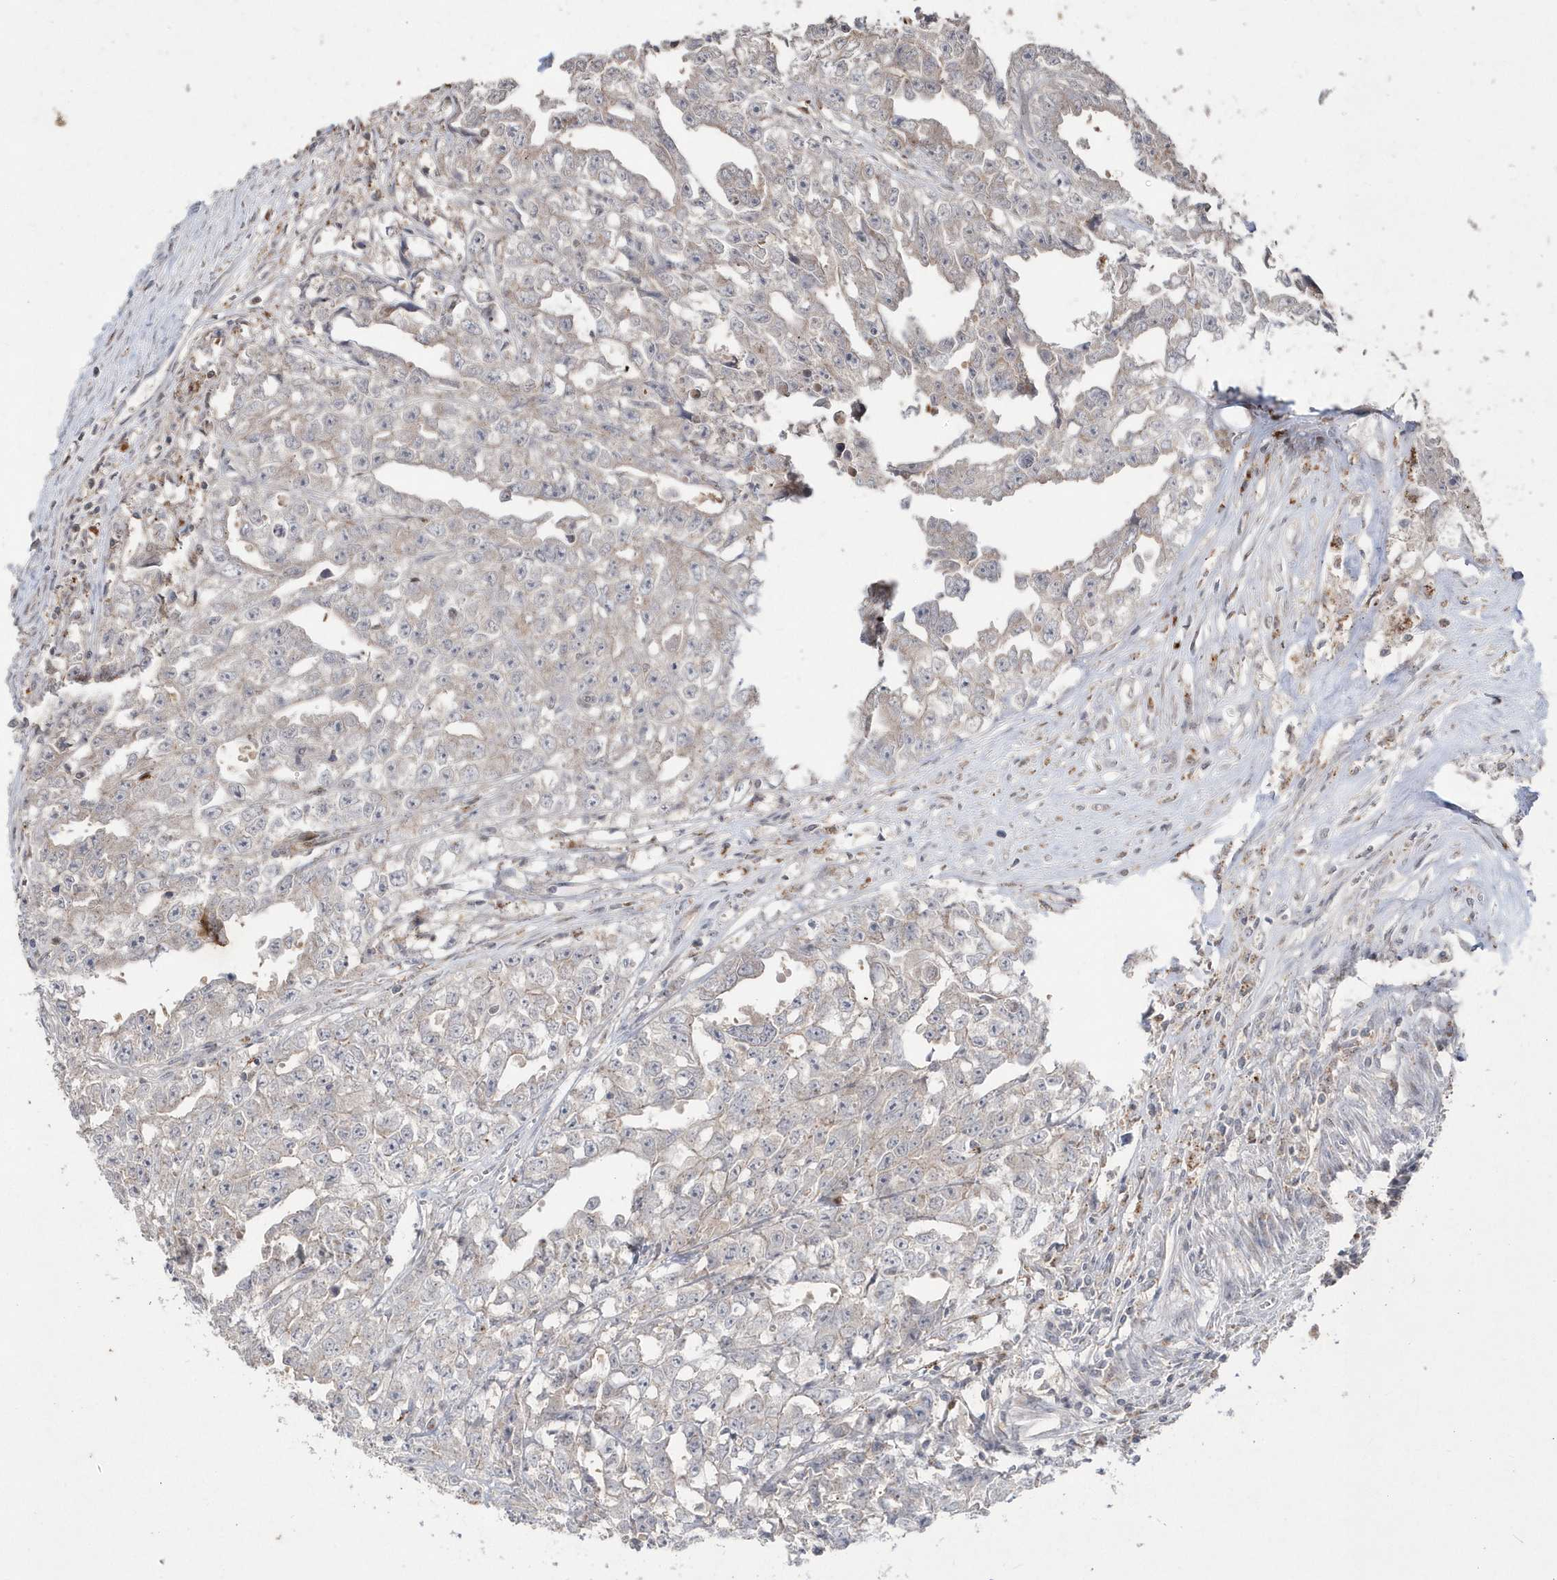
{"staining": {"intensity": "negative", "quantity": "none", "location": "none"}, "tissue": "testis cancer", "cell_type": "Tumor cells", "image_type": "cancer", "snomed": [{"axis": "morphology", "description": "Seminoma, NOS"}, {"axis": "morphology", "description": "Carcinoma, Embryonal, NOS"}, {"axis": "topography", "description": "Testis"}], "caption": "The IHC image has no significant expression in tumor cells of testis cancer (embryonal carcinoma) tissue. Brightfield microscopy of immunohistochemistry (IHC) stained with DAB (brown) and hematoxylin (blue), captured at high magnification.", "gene": "GEMIN6", "patient": {"sex": "male", "age": 43}}